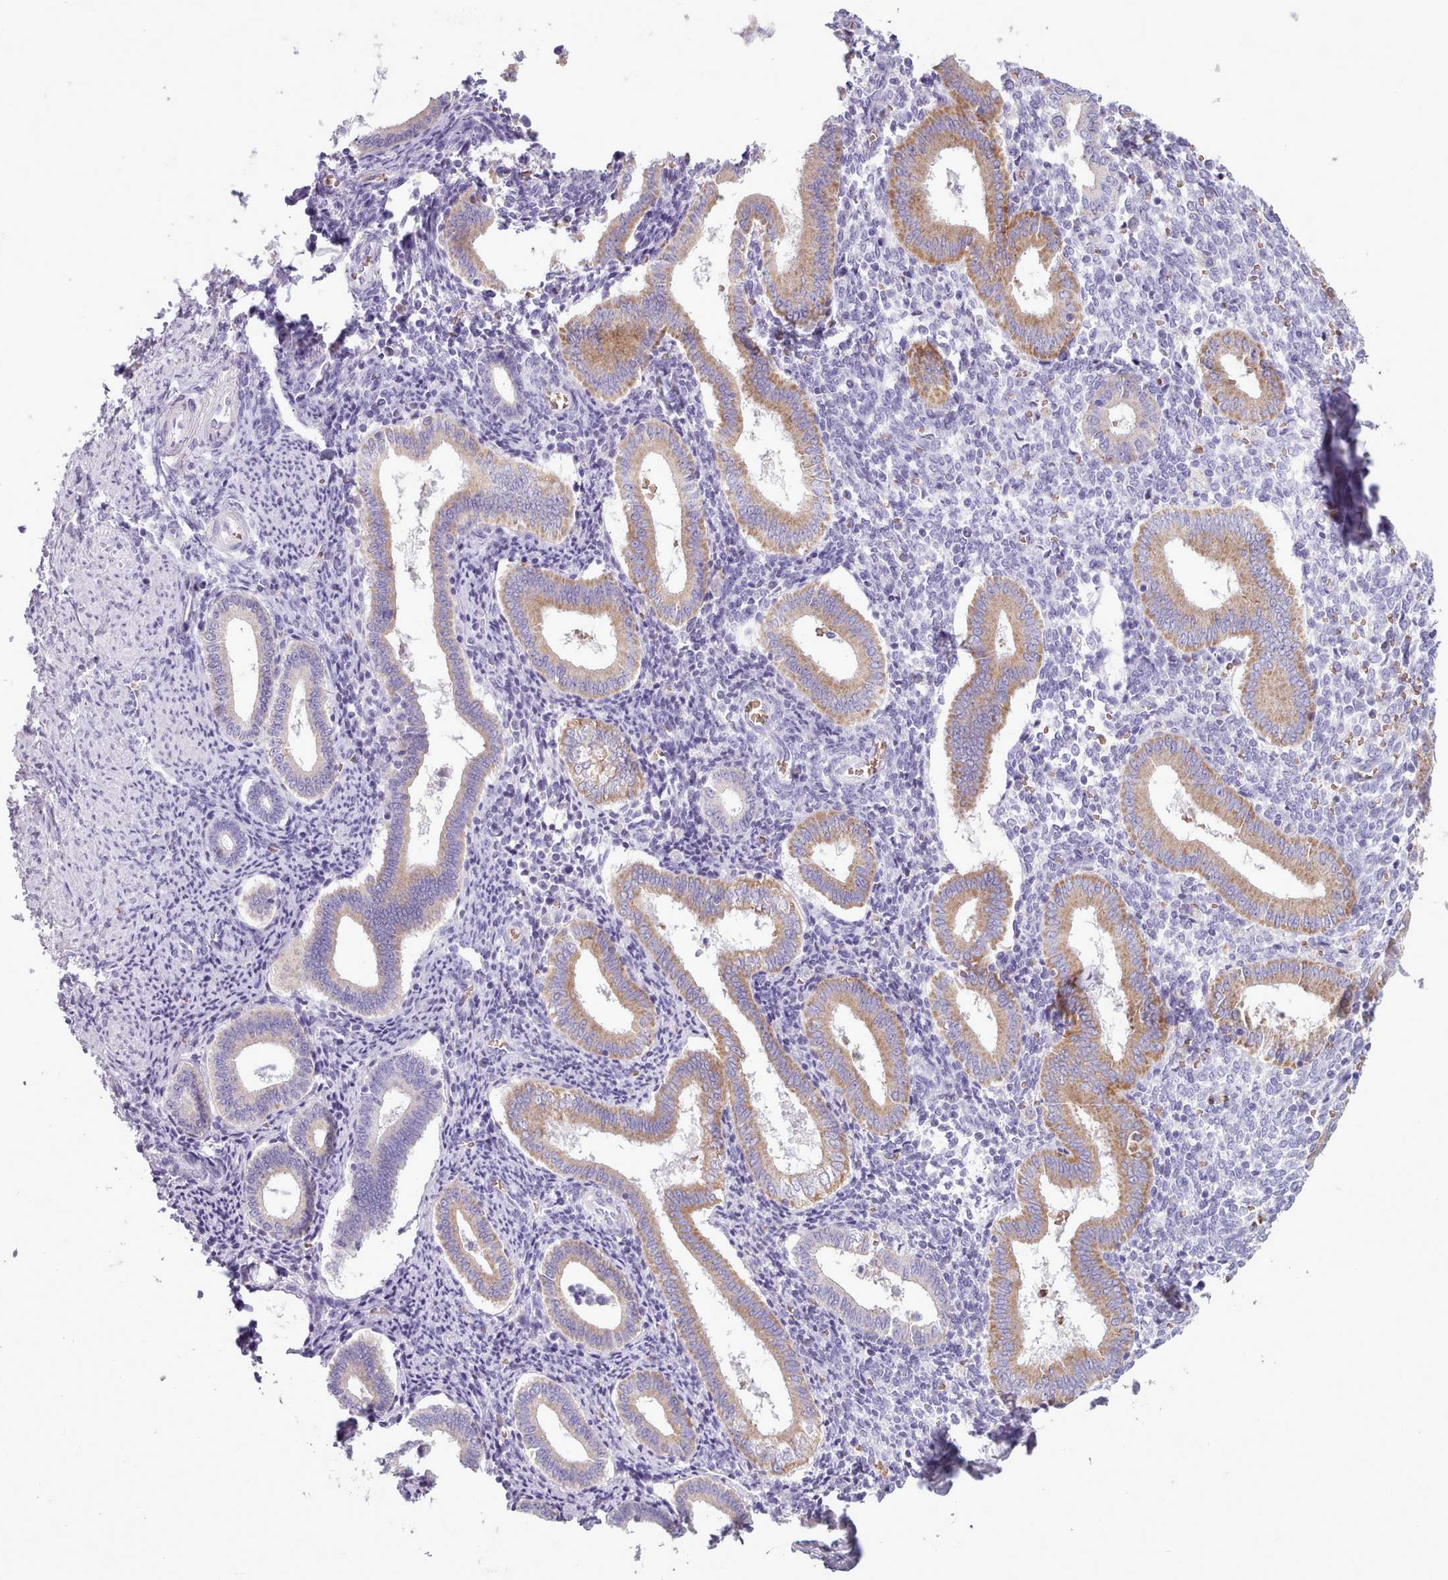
{"staining": {"intensity": "negative", "quantity": "none", "location": "none"}, "tissue": "endometrium", "cell_type": "Cells in endometrial stroma", "image_type": "normal", "snomed": [{"axis": "morphology", "description": "Normal tissue, NOS"}, {"axis": "topography", "description": "Endometrium"}], "caption": "Immunohistochemical staining of normal endometrium reveals no significant expression in cells in endometrial stroma.", "gene": "AK4P3", "patient": {"sex": "female", "age": 44}}